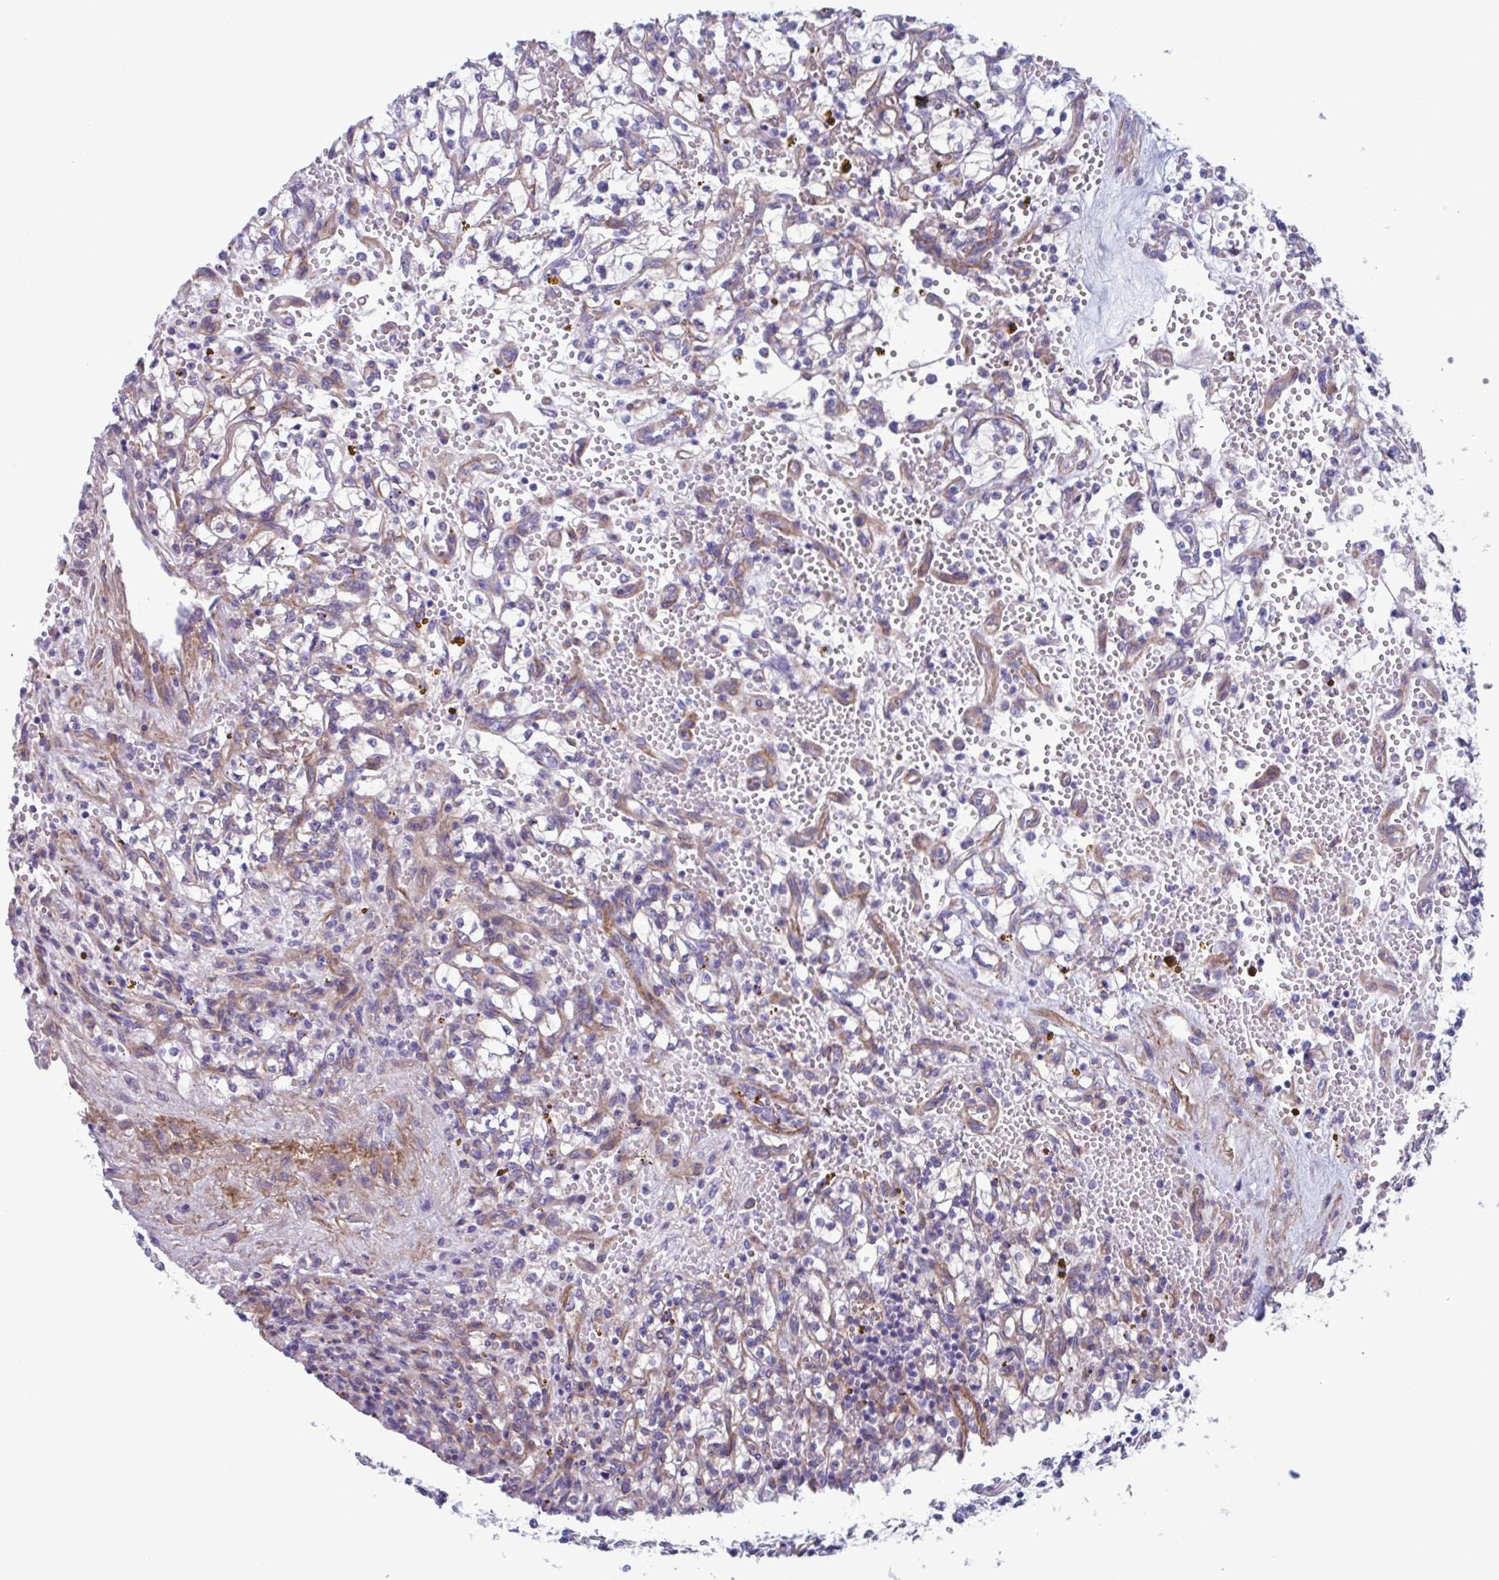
{"staining": {"intensity": "negative", "quantity": "none", "location": "none"}, "tissue": "renal cancer", "cell_type": "Tumor cells", "image_type": "cancer", "snomed": [{"axis": "morphology", "description": "Adenocarcinoma, NOS"}, {"axis": "topography", "description": "Kidney"}], "caption": "A micrograph of human adenocarcinoma (renal) is negative for staining in tumor cells.", "gene": "LPIN3", "patient": {"sex": "female", "age": 64}}